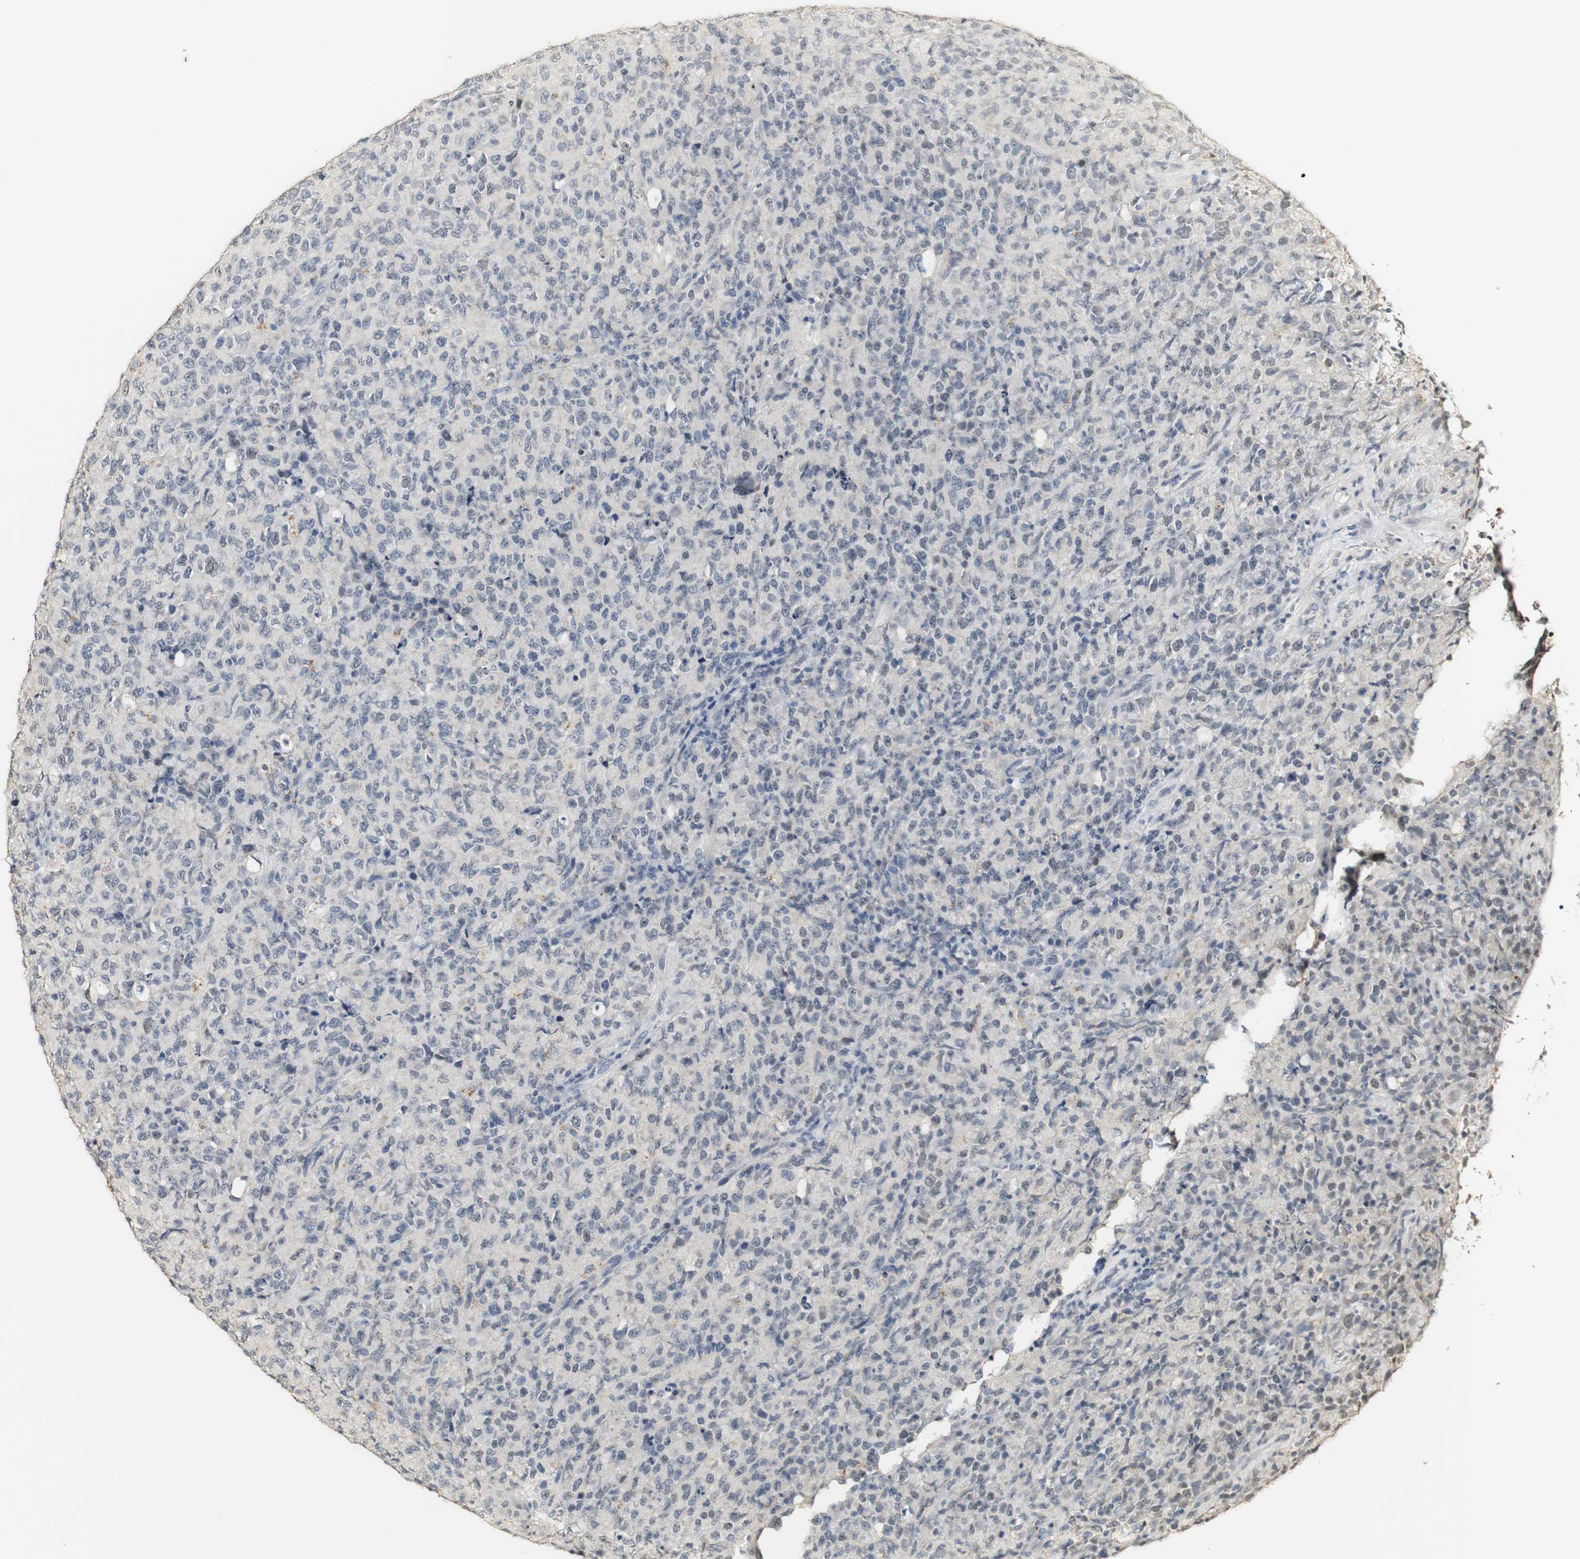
{"staining": {"intensity": "negative", "quantity": "none", "location": "none"}, "tissue": "lymphoma", "cell_type": "Tumor cells", "image_type": "cancer", "snomed": [{"axis": "morphology", "description": "Malignant lymphoma, non-Hodgkin's type, High grade"}, {"axis": "topography", "description": "Tonsil"}], "caption": "This is an immunohistochemistry photomicrograph of human lymphoma. There is no staining in tumor cells.", "gene": "SYT7", "patient": {"sex": "female", "age": 36}}